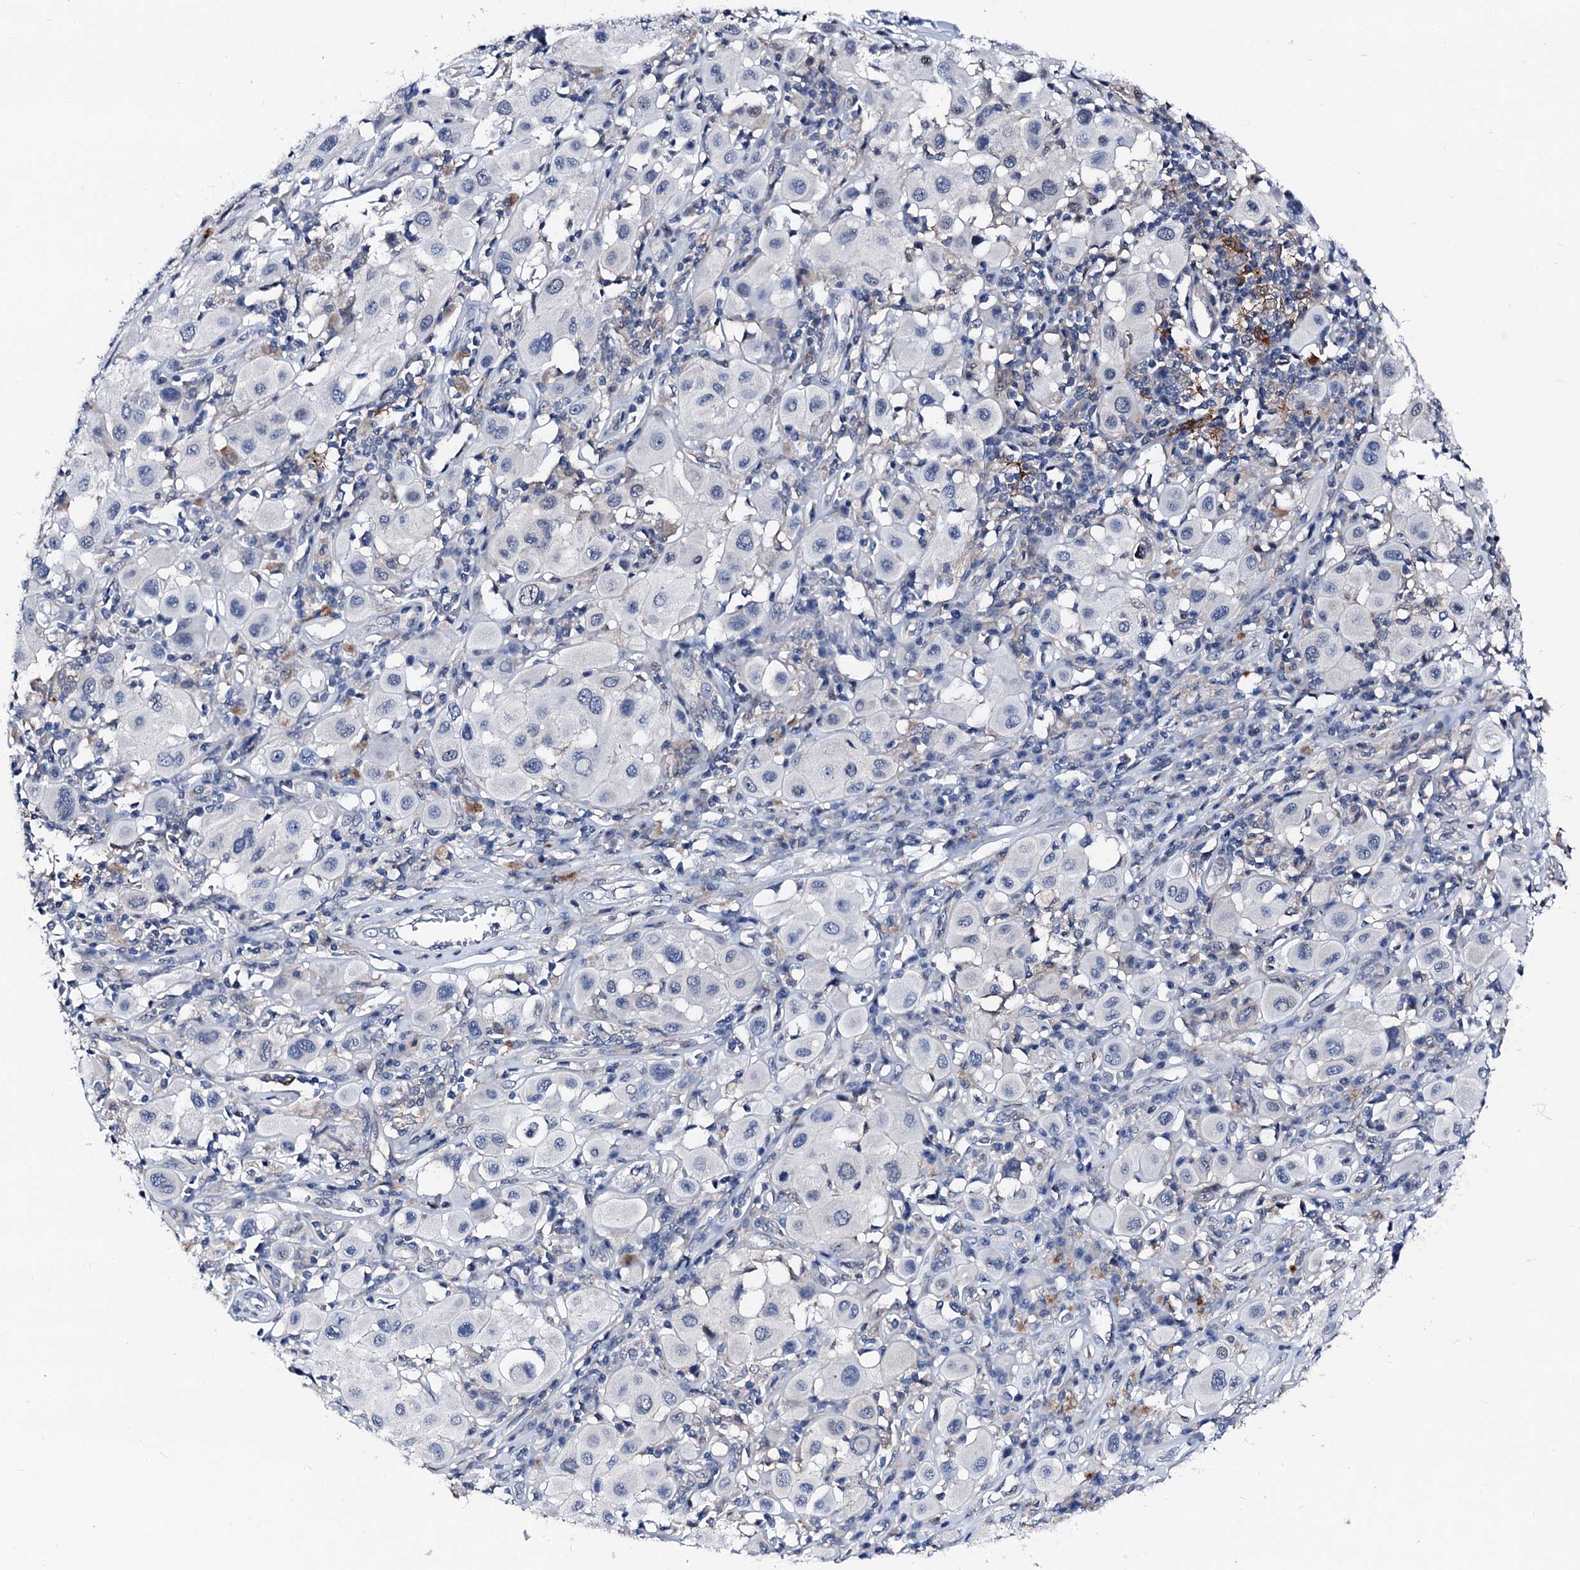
{"staining": {"intensity": "negative", "quantity": "none", "location": "none"}, "tissue": "melanoma", "cell_type": "Tumor cells", "image_type": "cancer", "snomed": [{"axis": "morphology", "description": "Malignant melanoma, Metastatic site"}, {"axis": "topography", "description": "Skin"}], "caption": "An immunohistochemistry micrograph of melanoma is shown. There is no staining in tumor cells of melanoma.", "gene": "TRAFD1", "patient": {"sex": "male", "age": 41}}